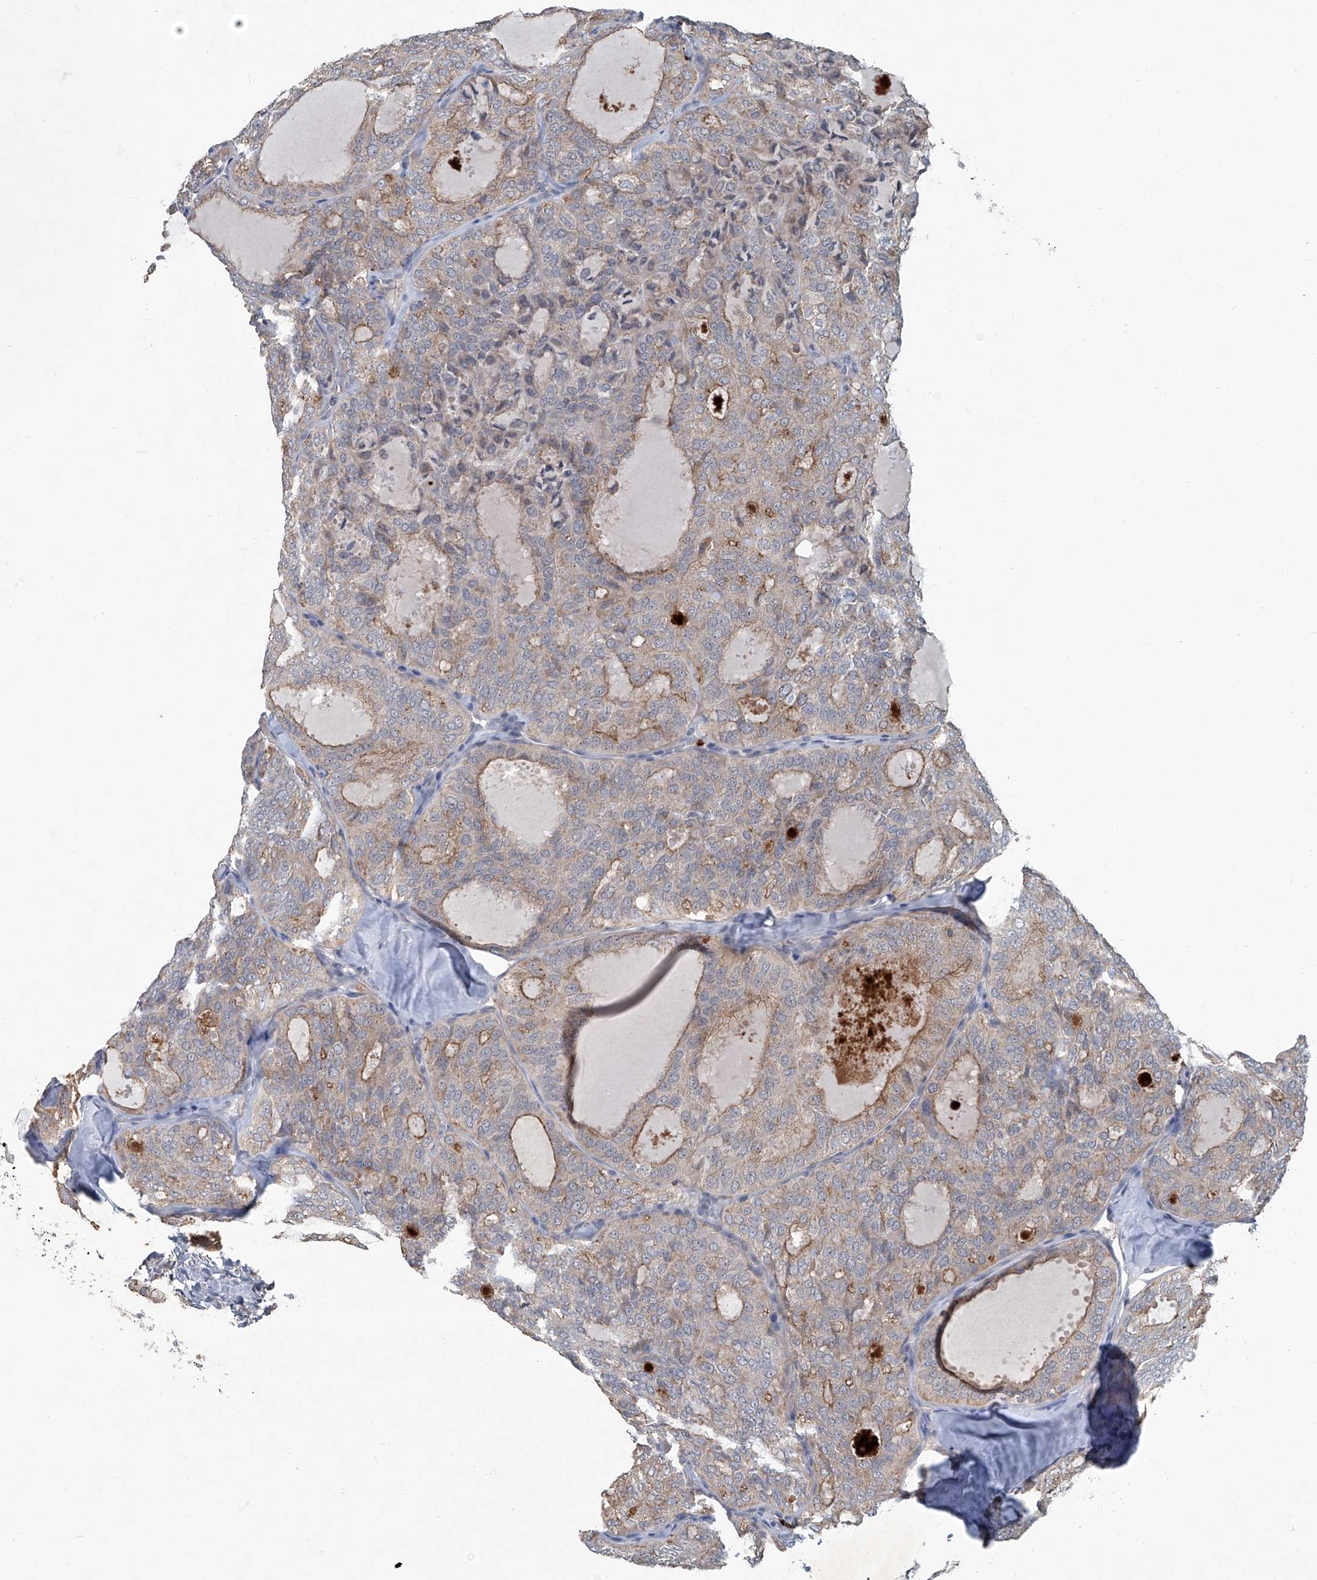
{"staining": {"intensity": "moderate", "quantity": "<25%", "location": "cytoplasmic/membranous"}, "tissue": "thyroid cancer", "cell_type": "Tumor cells", "image_type": "cancer", "snomed": [{"axis": "morphology", "description": "Follicular adenoma carcinoma, NOS"}, {"axis": "topography", "description": "Thyroid gland"}], "caption": "Immunohistochemical staining of thyroid cancer (follicular adenoma carcinoma) shows moderate cytoplasmic/membranous protein expression in approximately <25% of tumor cells.", "gene": "AKNAD1", "patient": {"sex": "male", "age": 75}}